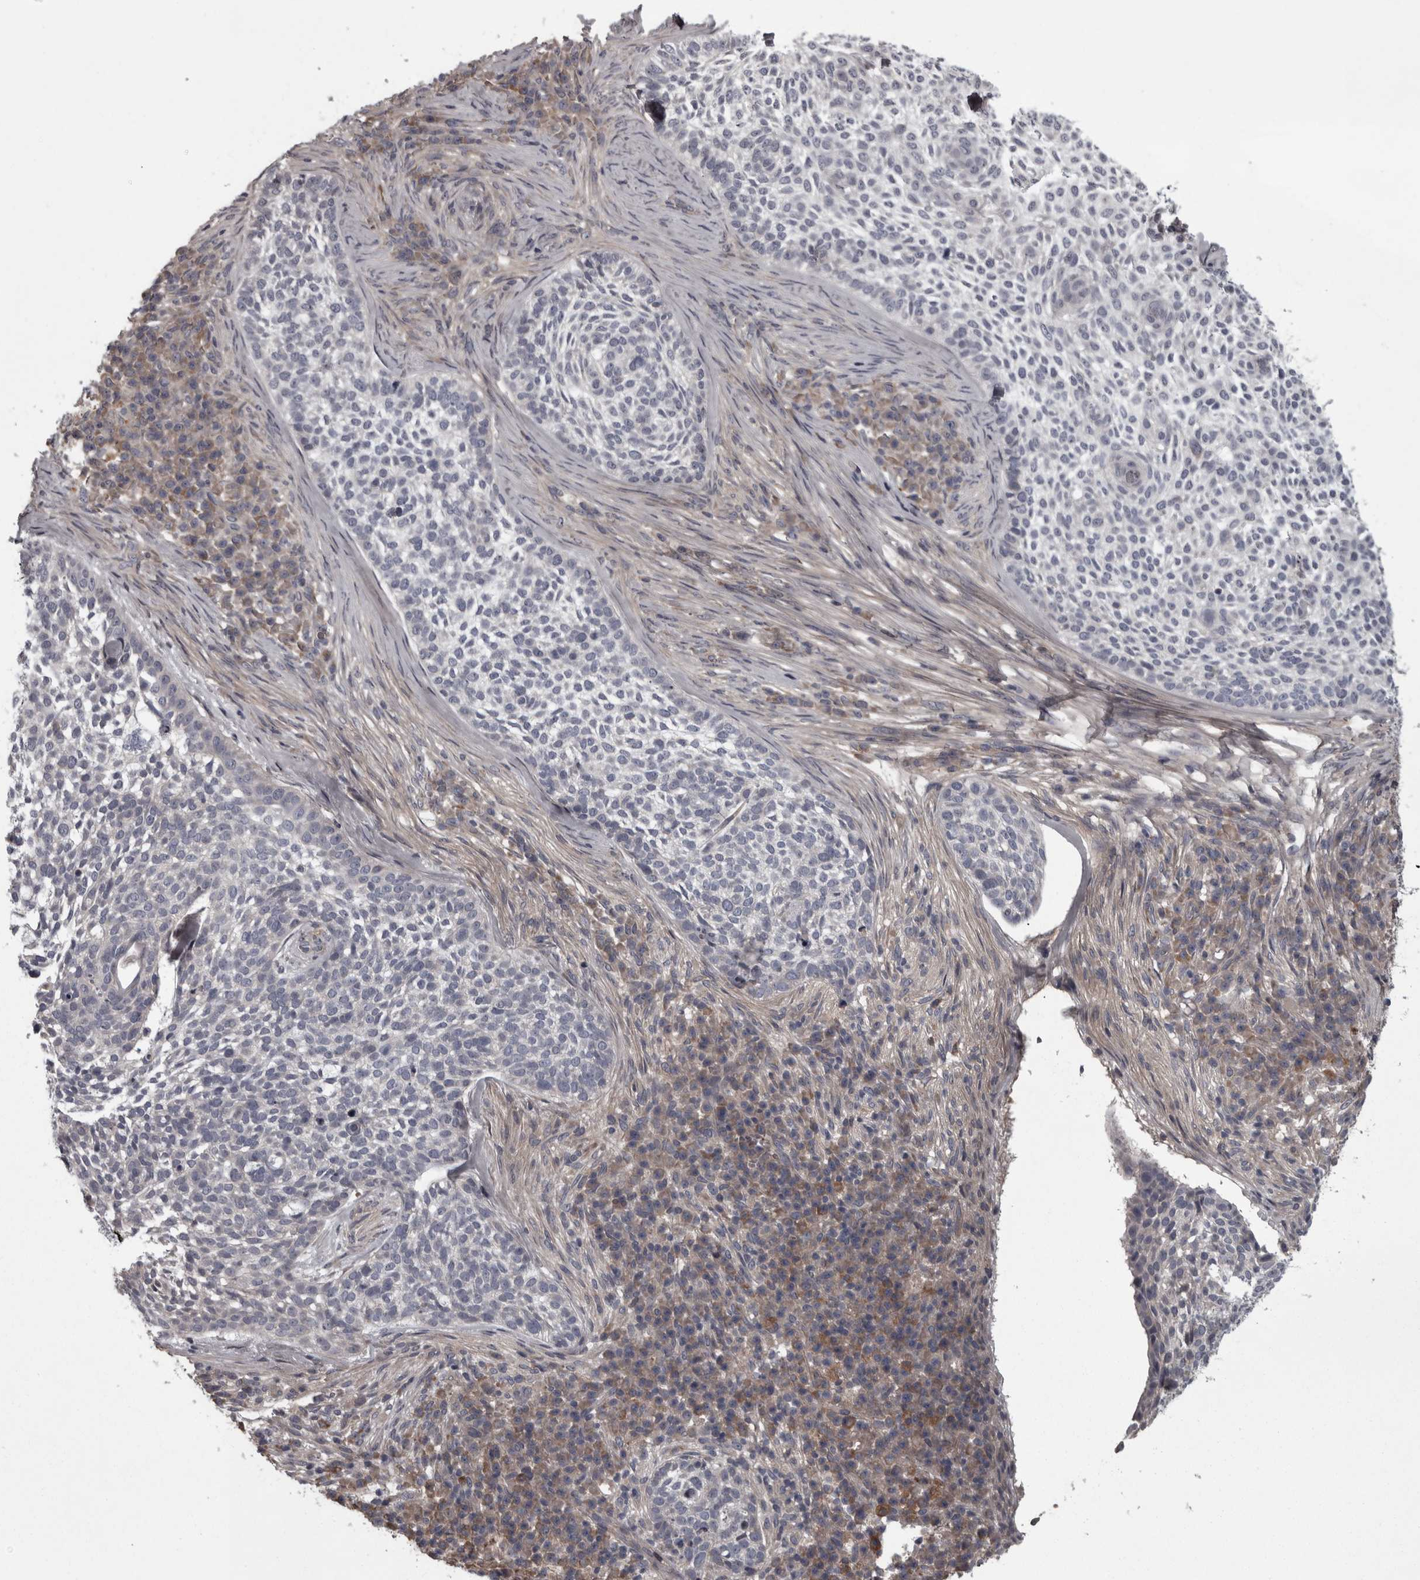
{"staining": {"intensity": "negative", "quantity": "none", "location": "none"}, "tissue": "skin cancer", "cell_type": "Tumor cells", "image_type": "cancer", "snomed": [{"axis": "morphology", "description": "Basal cell carcinoma"}, {"axis": "topography", "description": "Skin"}], "caption": "Skin basal cell carcinoma was stained to show a protein in brown. There is no significant staining in tumor cells.", "gene": "RSU1", "patient": {"sex": "female", "age": 64}}